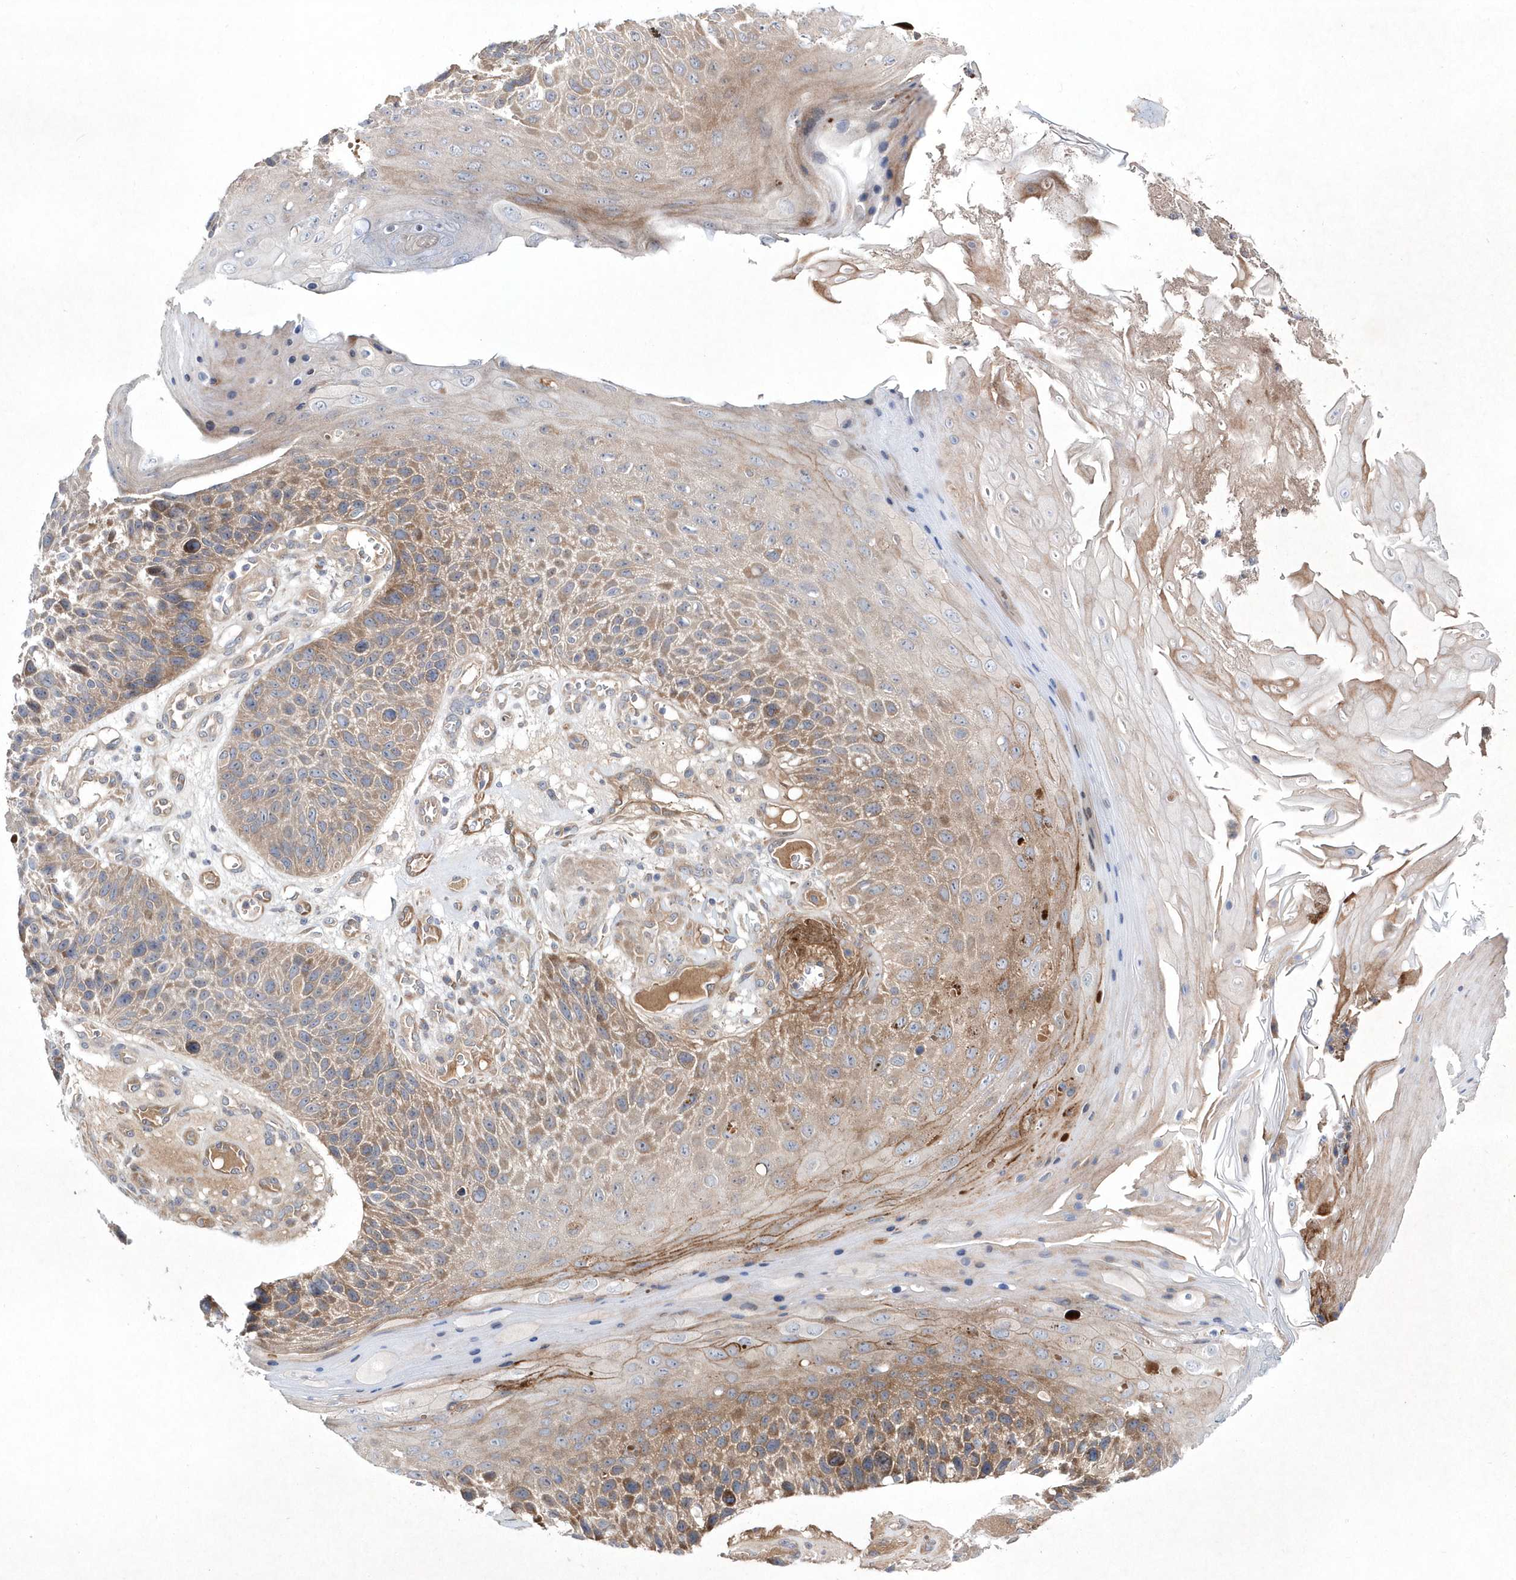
{"staining": {"intensity": "moderate", "quantity": ">75%", "location": "cytoplasmic/membranous"}, "tissue": "skin cancer", "cell_type": "Tumor cells", "image_type": "cancer", "snomed": [{"axis": "morphology", "description": "Squamous cell carcinoma, NOS"}, {"axis": "topography", "description": "Skin"}], "caption": "Protein expression by IHC displays moderate cytoplasmic/membranous positivity in approximately >75% of tumor cells in skin cancer.", "gene": "DSPP", "patient": {"sex": "female", "age": 88}}